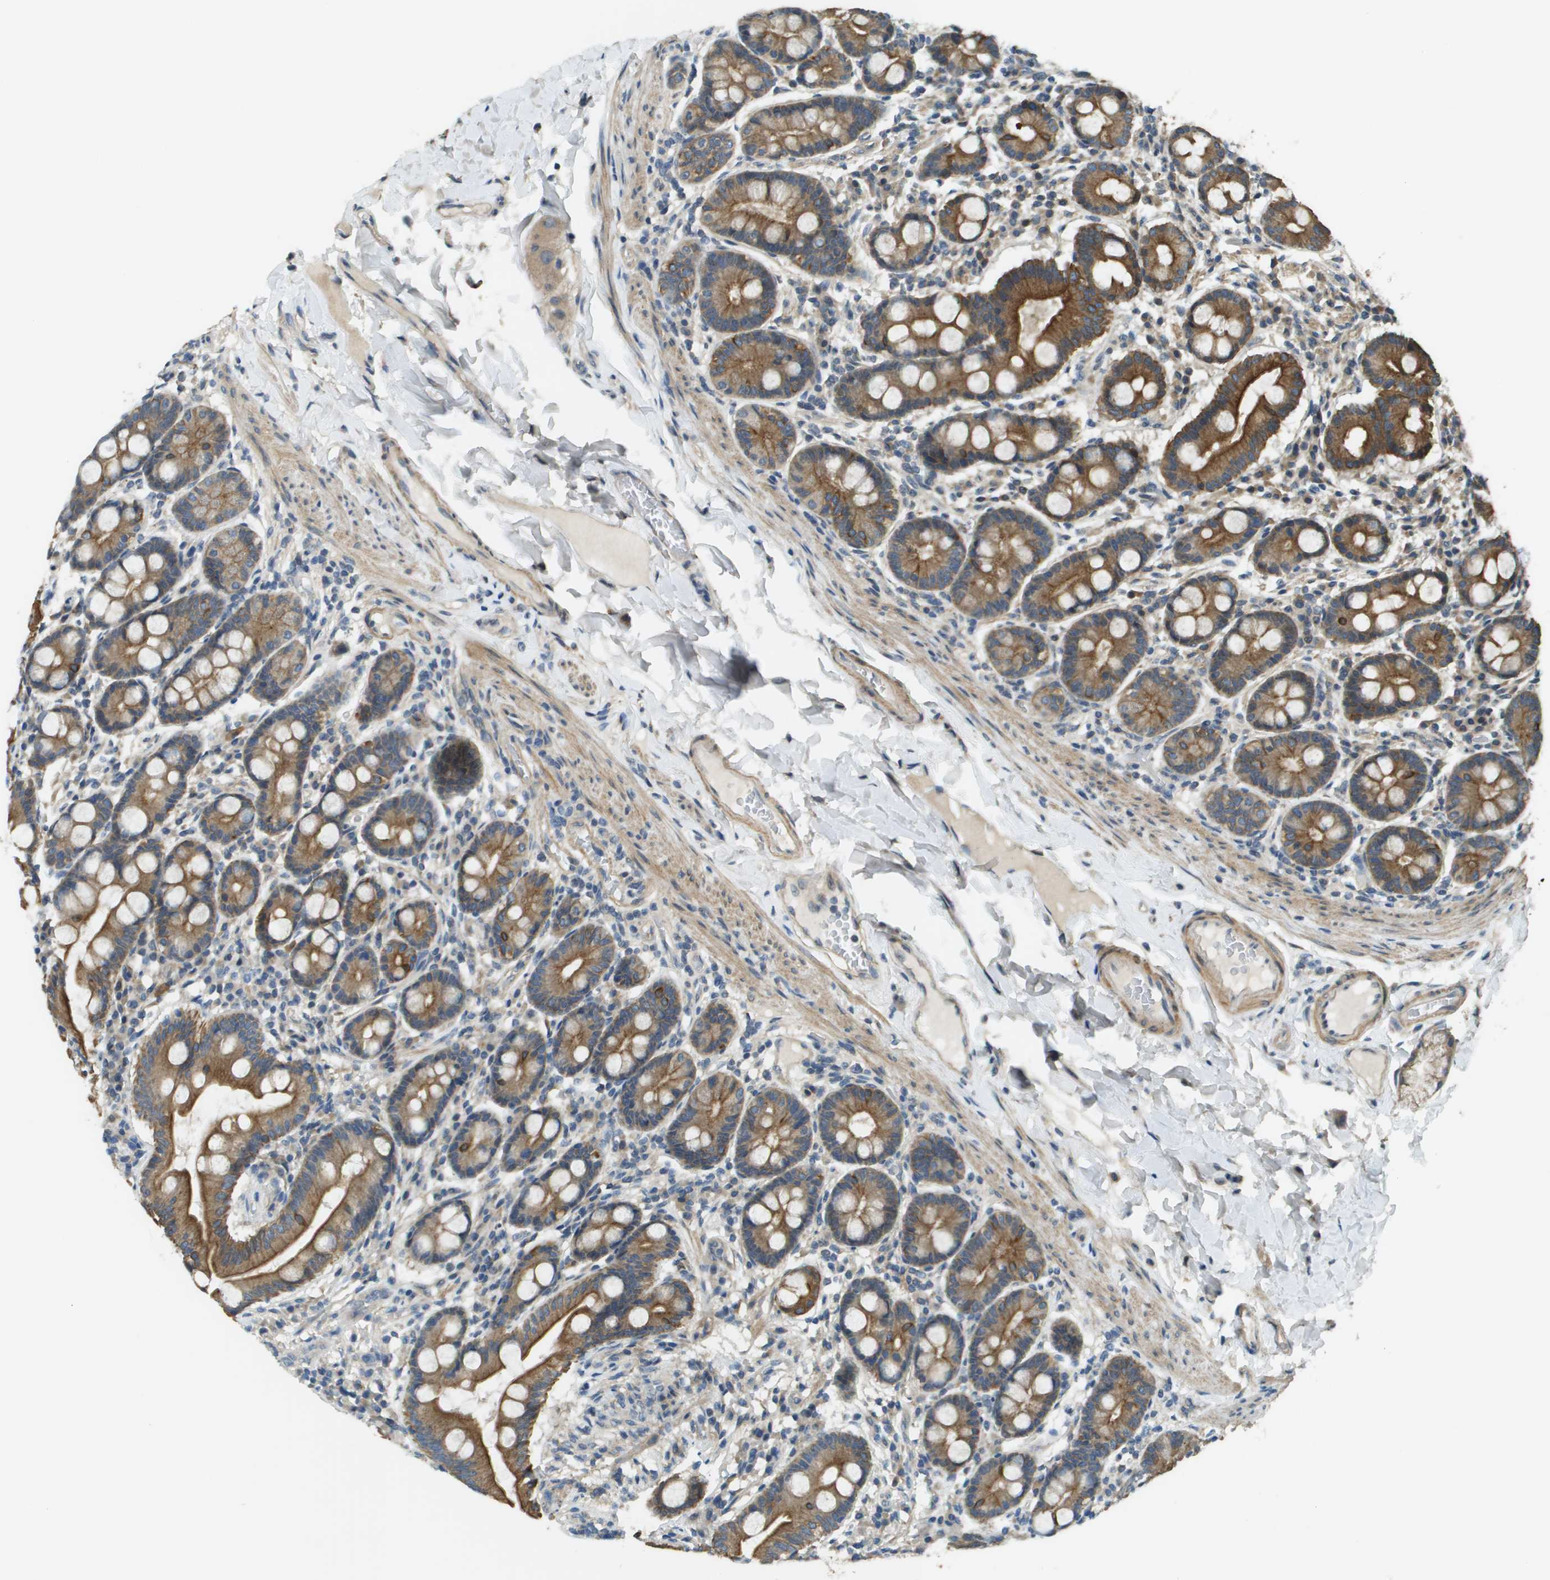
{"staining": {"intensity": "strong", "quantity": ">75%", "location": "cytoplasmic/membranous"}, "tissue": "duodenum", "cell_type": "Glandular cells", "image_type": "normal", "snomed": [{"axis": "morphology", "description": "Normal tissue, NOS"}, {"axis": "topography", "description": "Duodenum"}], "caption": "High-power microscopy captured an immunohistochemistry histopathology image of benign duodenum, revealing strong cytoplasmic/membranous staining in about >75% of glandular cells. The staining was performed using DAB (3,3'-diaminobenzidine) to visualize the protein expression in brown, while the nuclei were stained in blue with hematoxylin (Magnification: 20x).", "gene": "CDKN2C", "patient": {"sex": "male", "age": 50}}